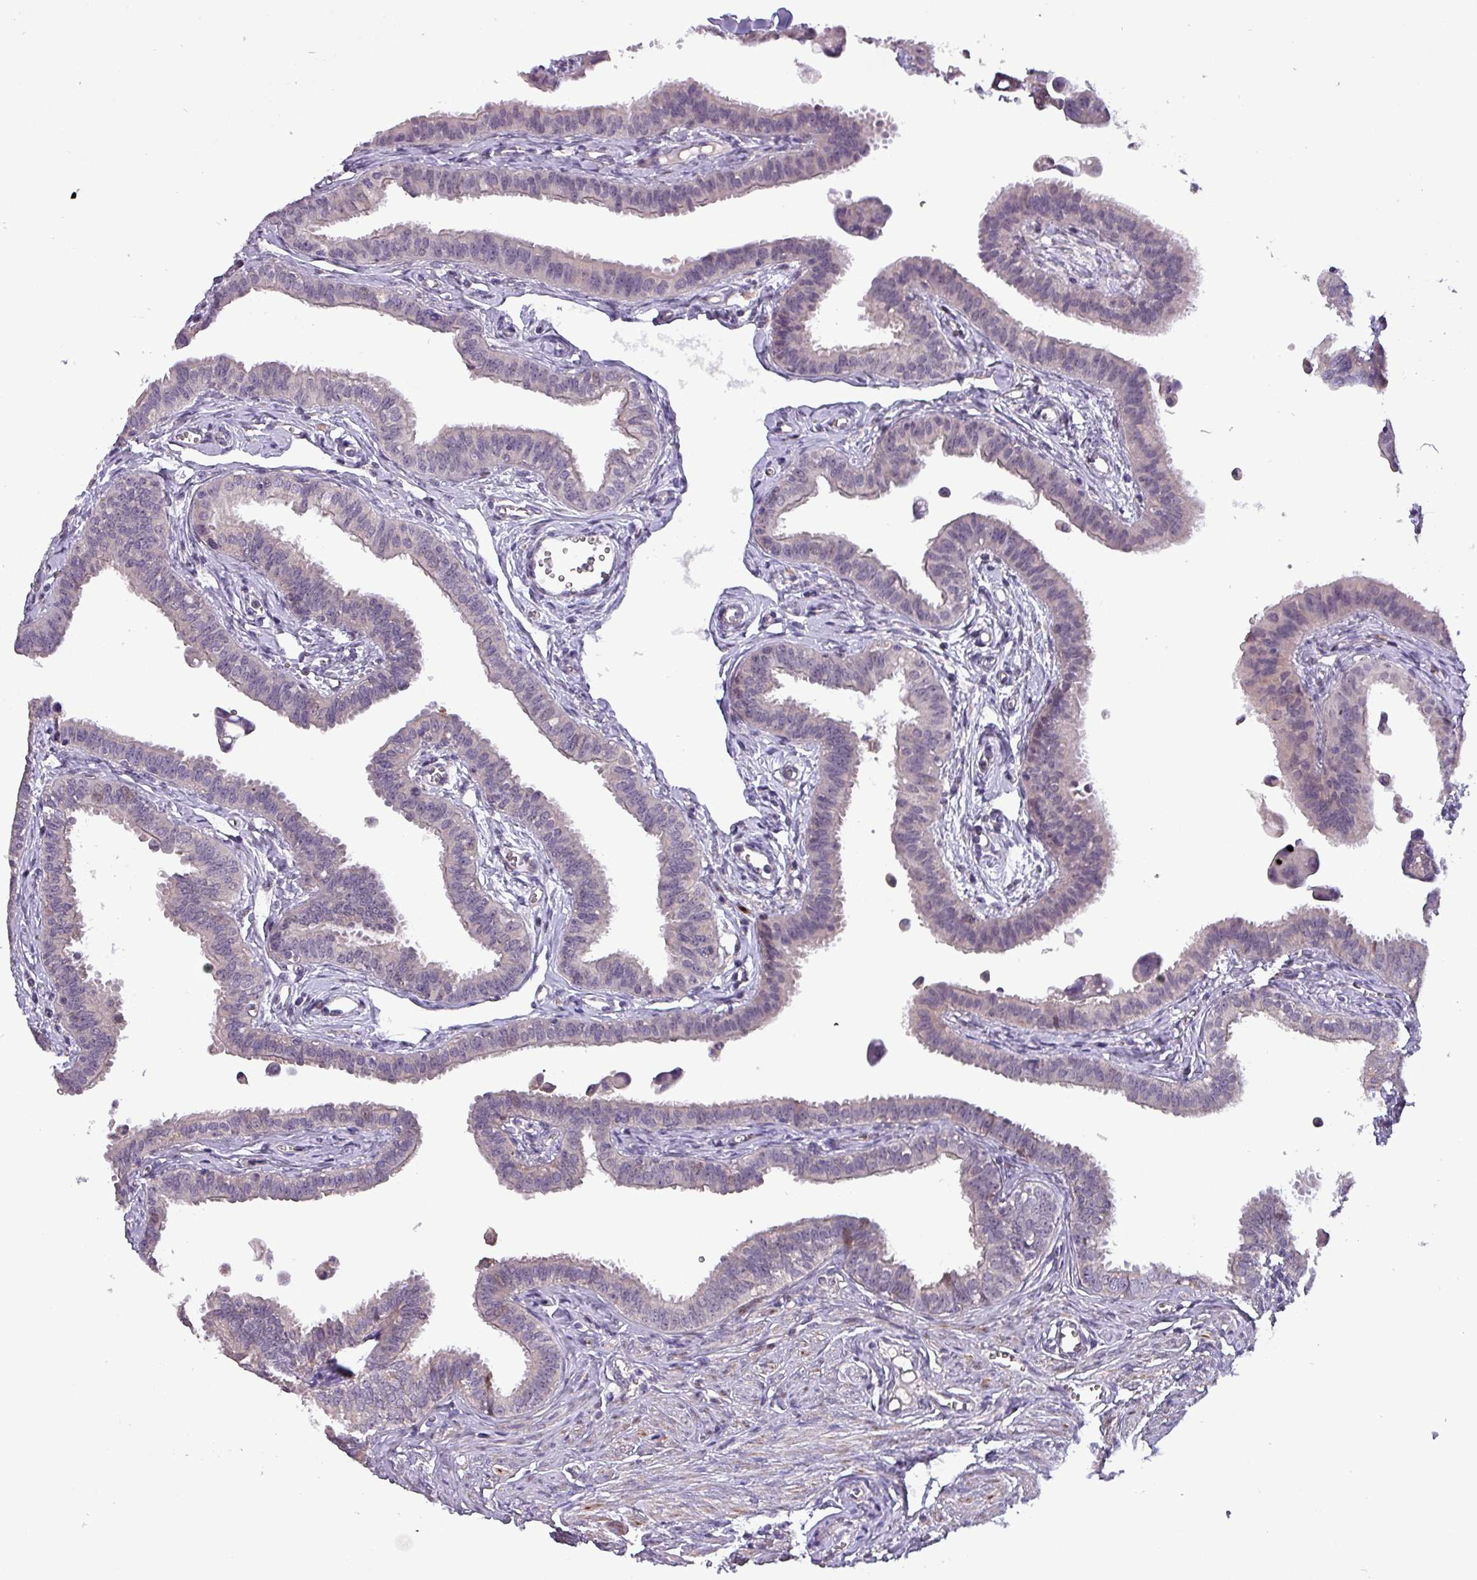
{"staining": {"intensity": "moderate", "quantity": "<25%", "location": "cytoplasmic/membranous,nuclear"}, "tissue": "fallopian tube", "cell_type": "Glandular cells", "image_type": "normal", "snomed": [{"axis": "morphology", "description": "Normal tissue, NOS"}, {"axis": "morphology", "description": "Carcinoma, NOS"}, {"axis": "topography", "description": "Fallopian tube"}, {"axis": "topography", "description": "Ovary"}], "caption": "Approximately <25% of glandular cells in unremarkable human fallopian tube display moderate cytoplasmic/membranous,nuclear protein expression as visualized by brown immunohistochemical staining.", "gene": "GRAPL", "patient": {"sex": "female", "age": 59}}